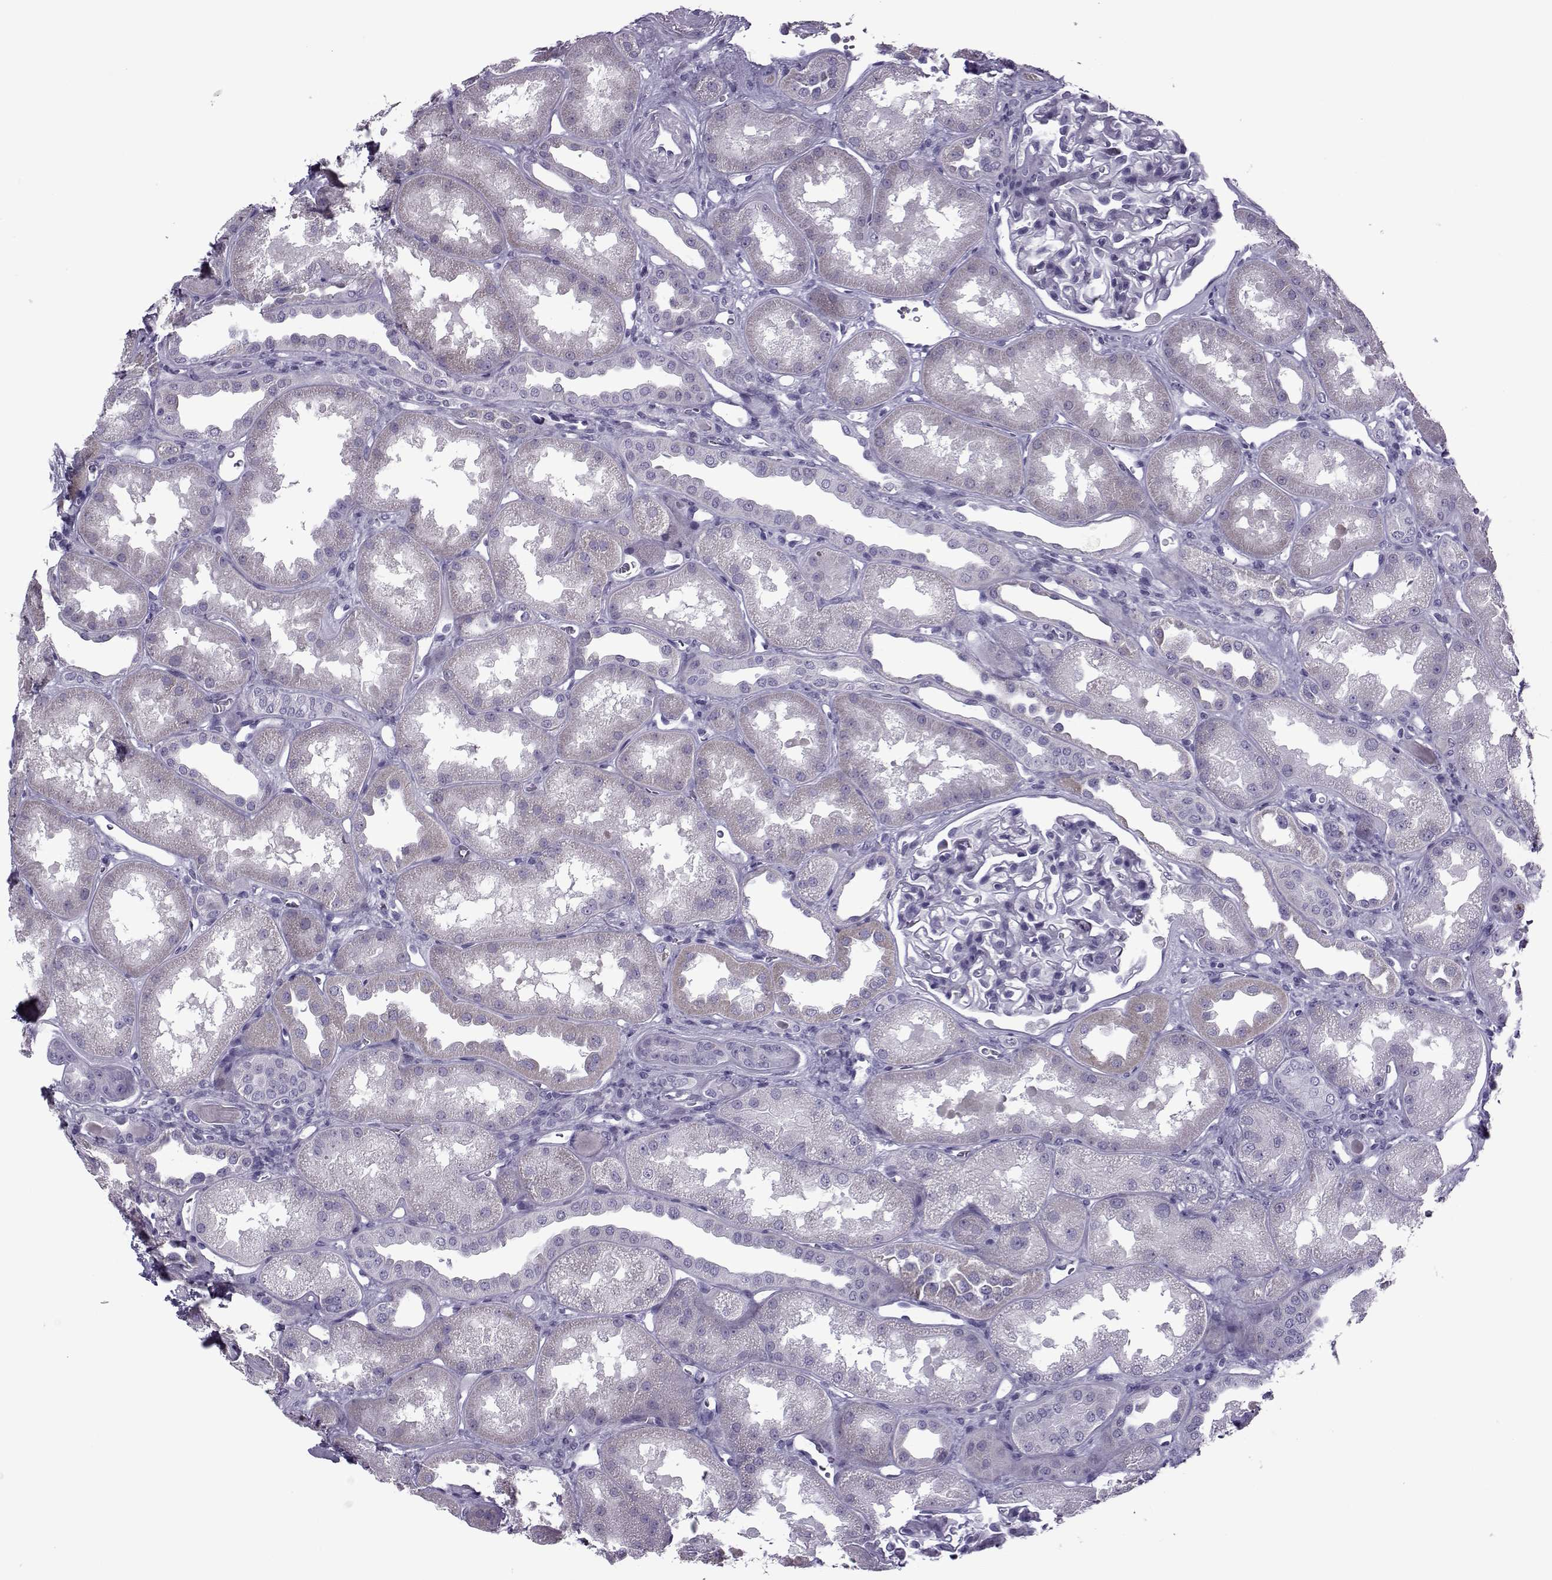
{"staining": {"intensity": "negative", "quantity": "none", "location": "none"}, "tissue": "kidney", "cell_type": "Cells in glomeruli", "image_type": "normal", "snomed": [{"axis": "morphology", "description": "Normal tissue, NOS"}, {"axis": "topography", "description": "Kidney"}], "caption": "DAB immunohistochemical staining of normal human kidney demonstrates no significant positivity in cells in glomeruli.", "gene": "OIP5", "patient": {"sex": "male", "age": 61}}